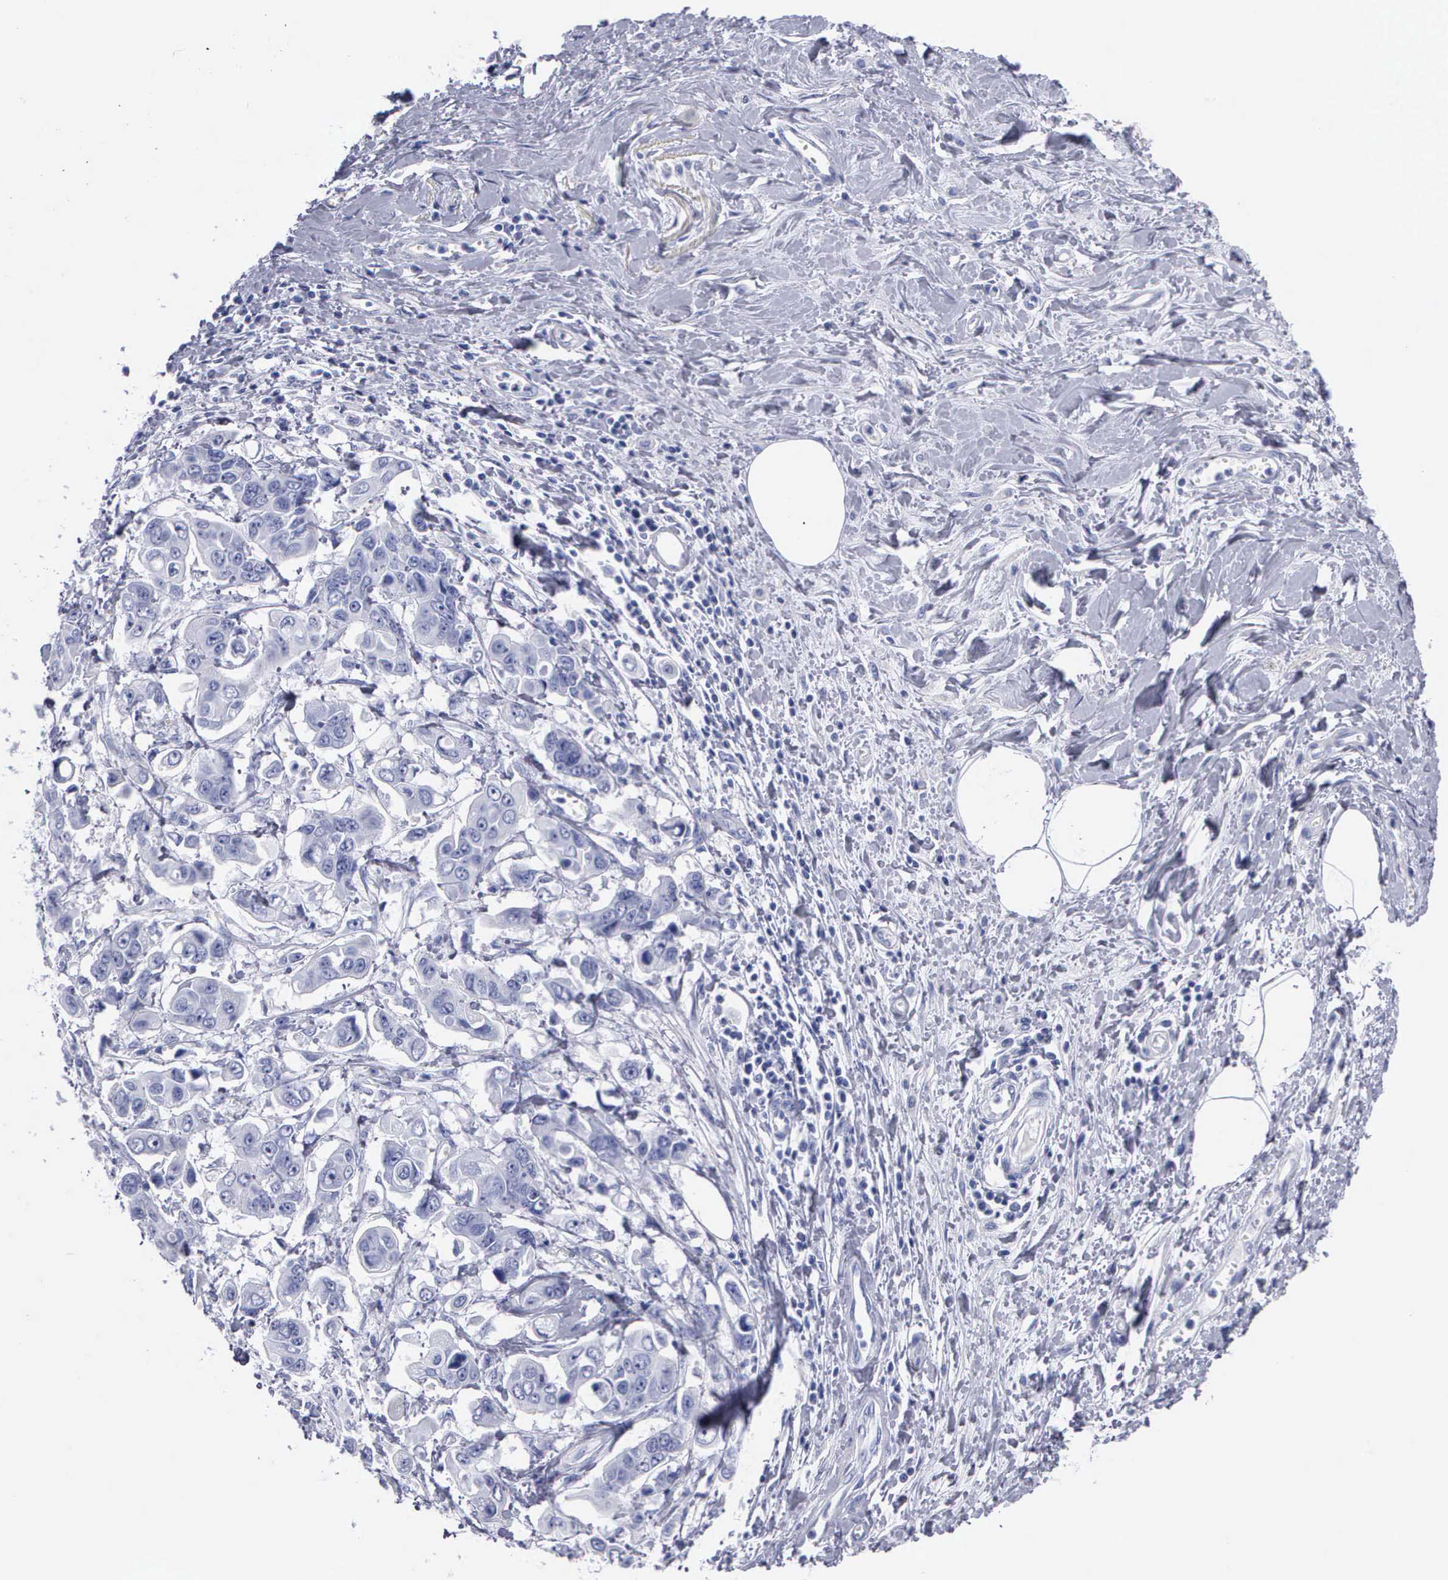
{"staining": {"intensity": "negative", "quantity": "none", "location": "none"}, "tissue": "stomach cancer", "cell_type": "Tumor cells", "image_type": "cancer", "snomed": [{"axis": "morphology", "description": "Adenocarcinoma, NOS"}, {"axis": "topography", "description": "Stomach, upper"}], "caption": "Image shows no protein positivity in tumor cells of adenocarcinoma (stomach) tissue. The staining is performed using DAB (3,3'-diaminobenzidine) brown chromogen with nuclei counter-stained in using hematoxylin.", "gene": "CYP19A1", "patient": {"sex": "male", "age": 80}}